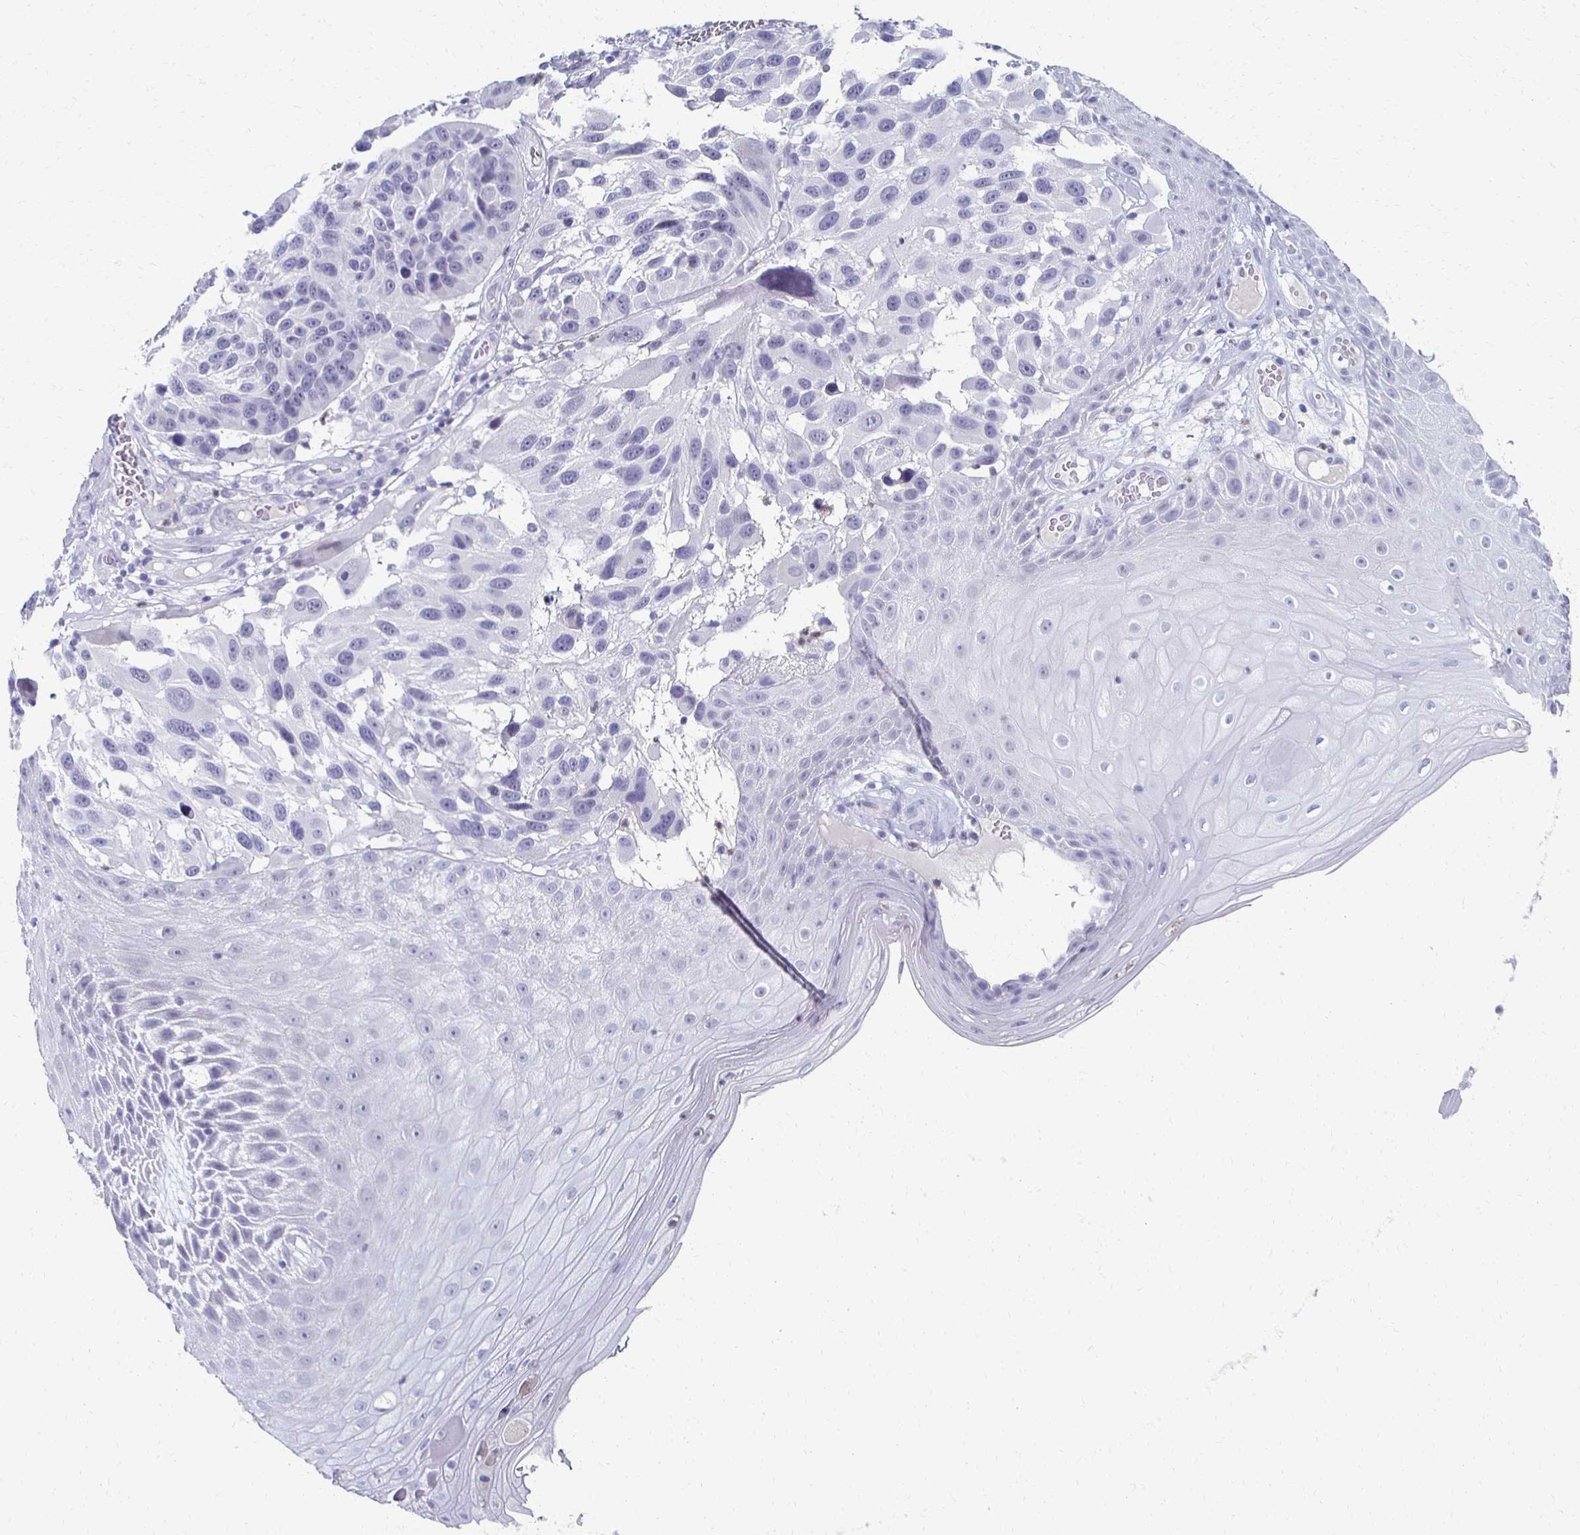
{"staining": {"intensity": "negative", "quantity": "none", "location": "none"}, "tissue": "melanoma", "cell_type": "Tumor cells", "image_type": "cancer", "snomed": [{"axis": "morphology", "description": "Malignant melanoma, NOS"}, {"axis": "topography", "description": "Skin"}], "caption": "Tumor cells are negative for protein expression in human melanoma. (DAB immunohistochemistry, high magnification).", "gene": "CXCR2", "patient": {"sex": "male", "age": 53}}